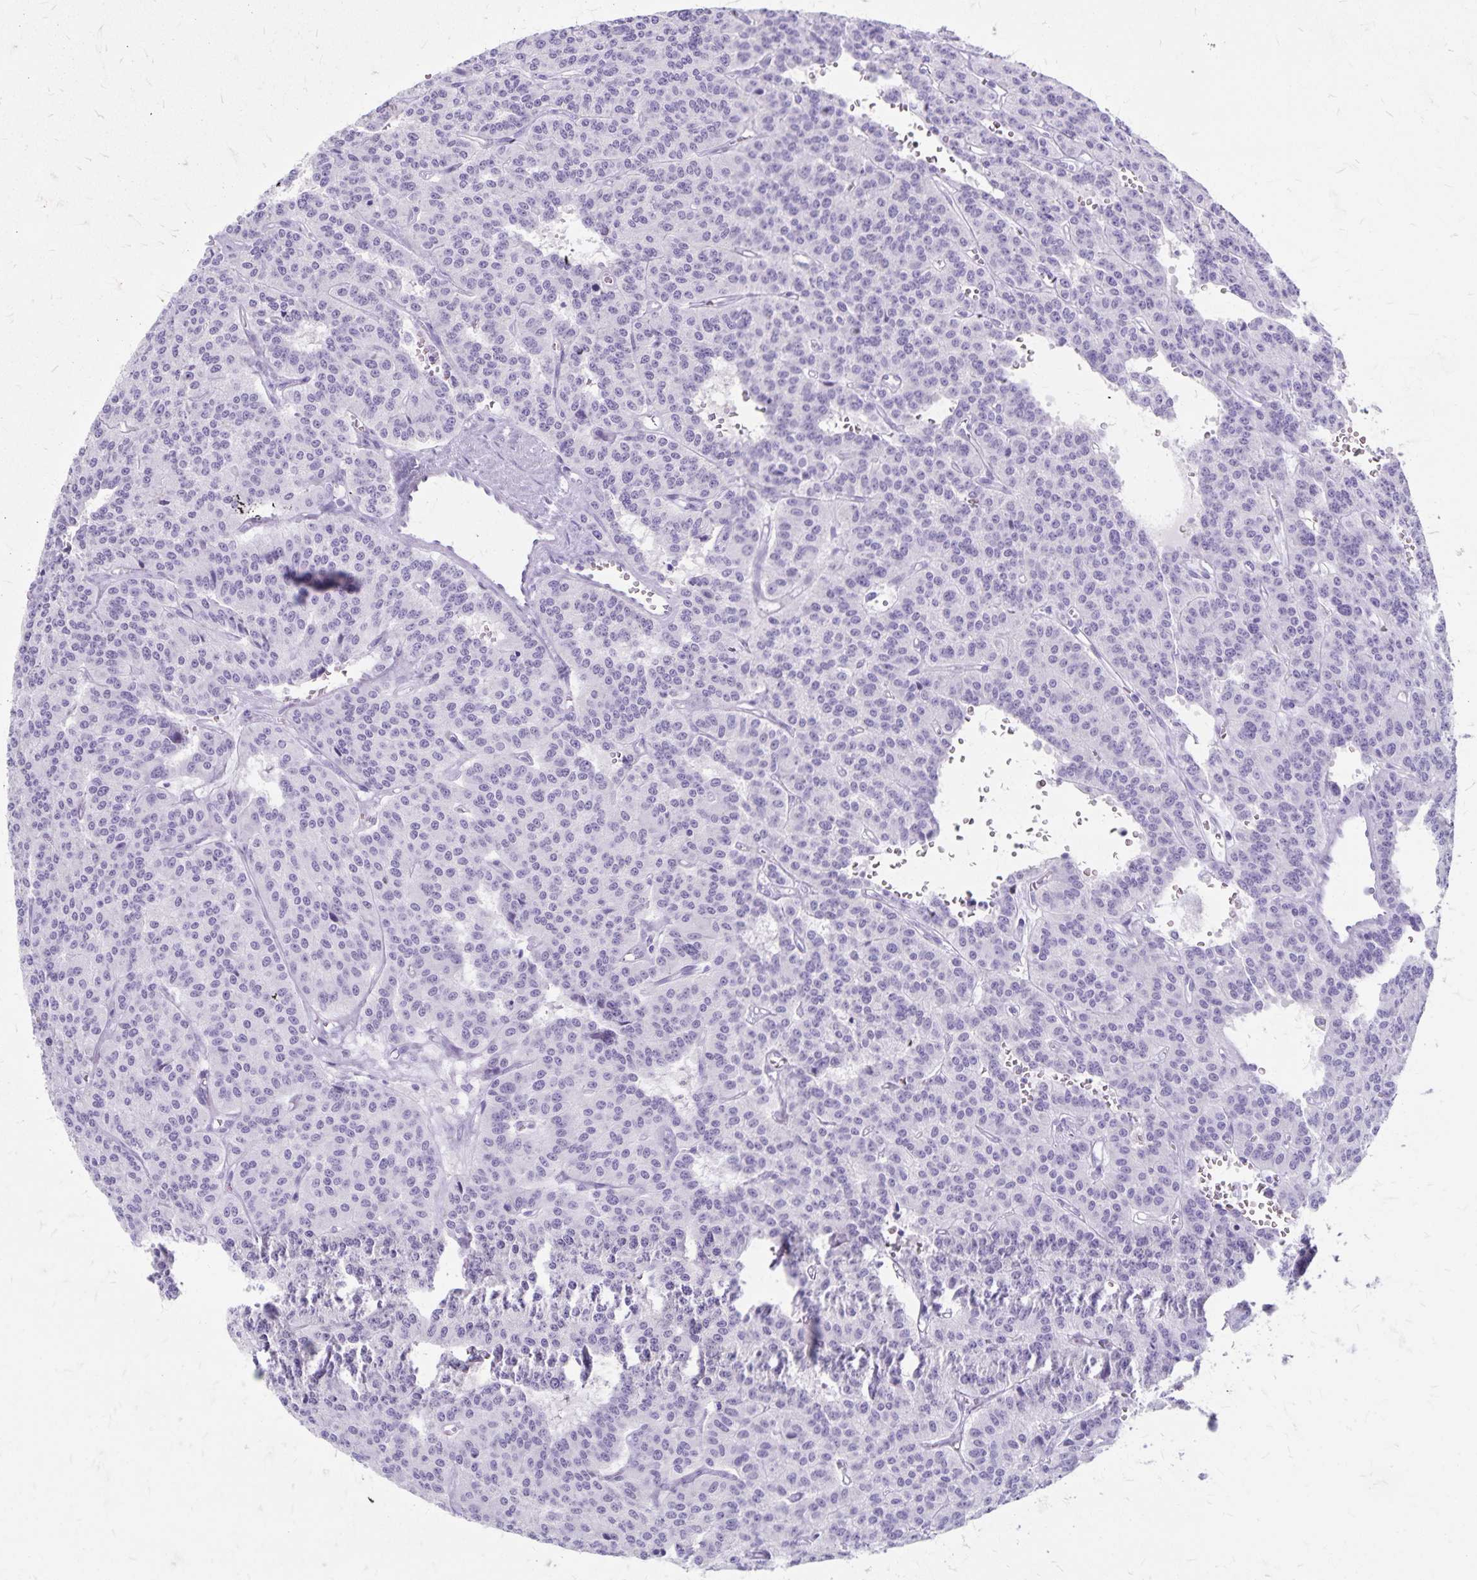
{"staining": {"intensity": "negative", "quantity": "none", "location": "none"}, "tissue": "carcinoid", "cell_type": "Tumor cells", "image_type": "cancer", "snomed": [{"axis": "morphology", "description": "Carcinoid, malignant, NOS"}, {"axis": "topography", "description": "Lung"}], "caption": "High magnification brightfield microscopy of malignant carcinoid stained with DAB (brown) and counterstained with hematoxylin (blue): tumor cells show no significant staining.", "gene": "GPBAR1", "patient": {"sex": "female", "age": 71}}